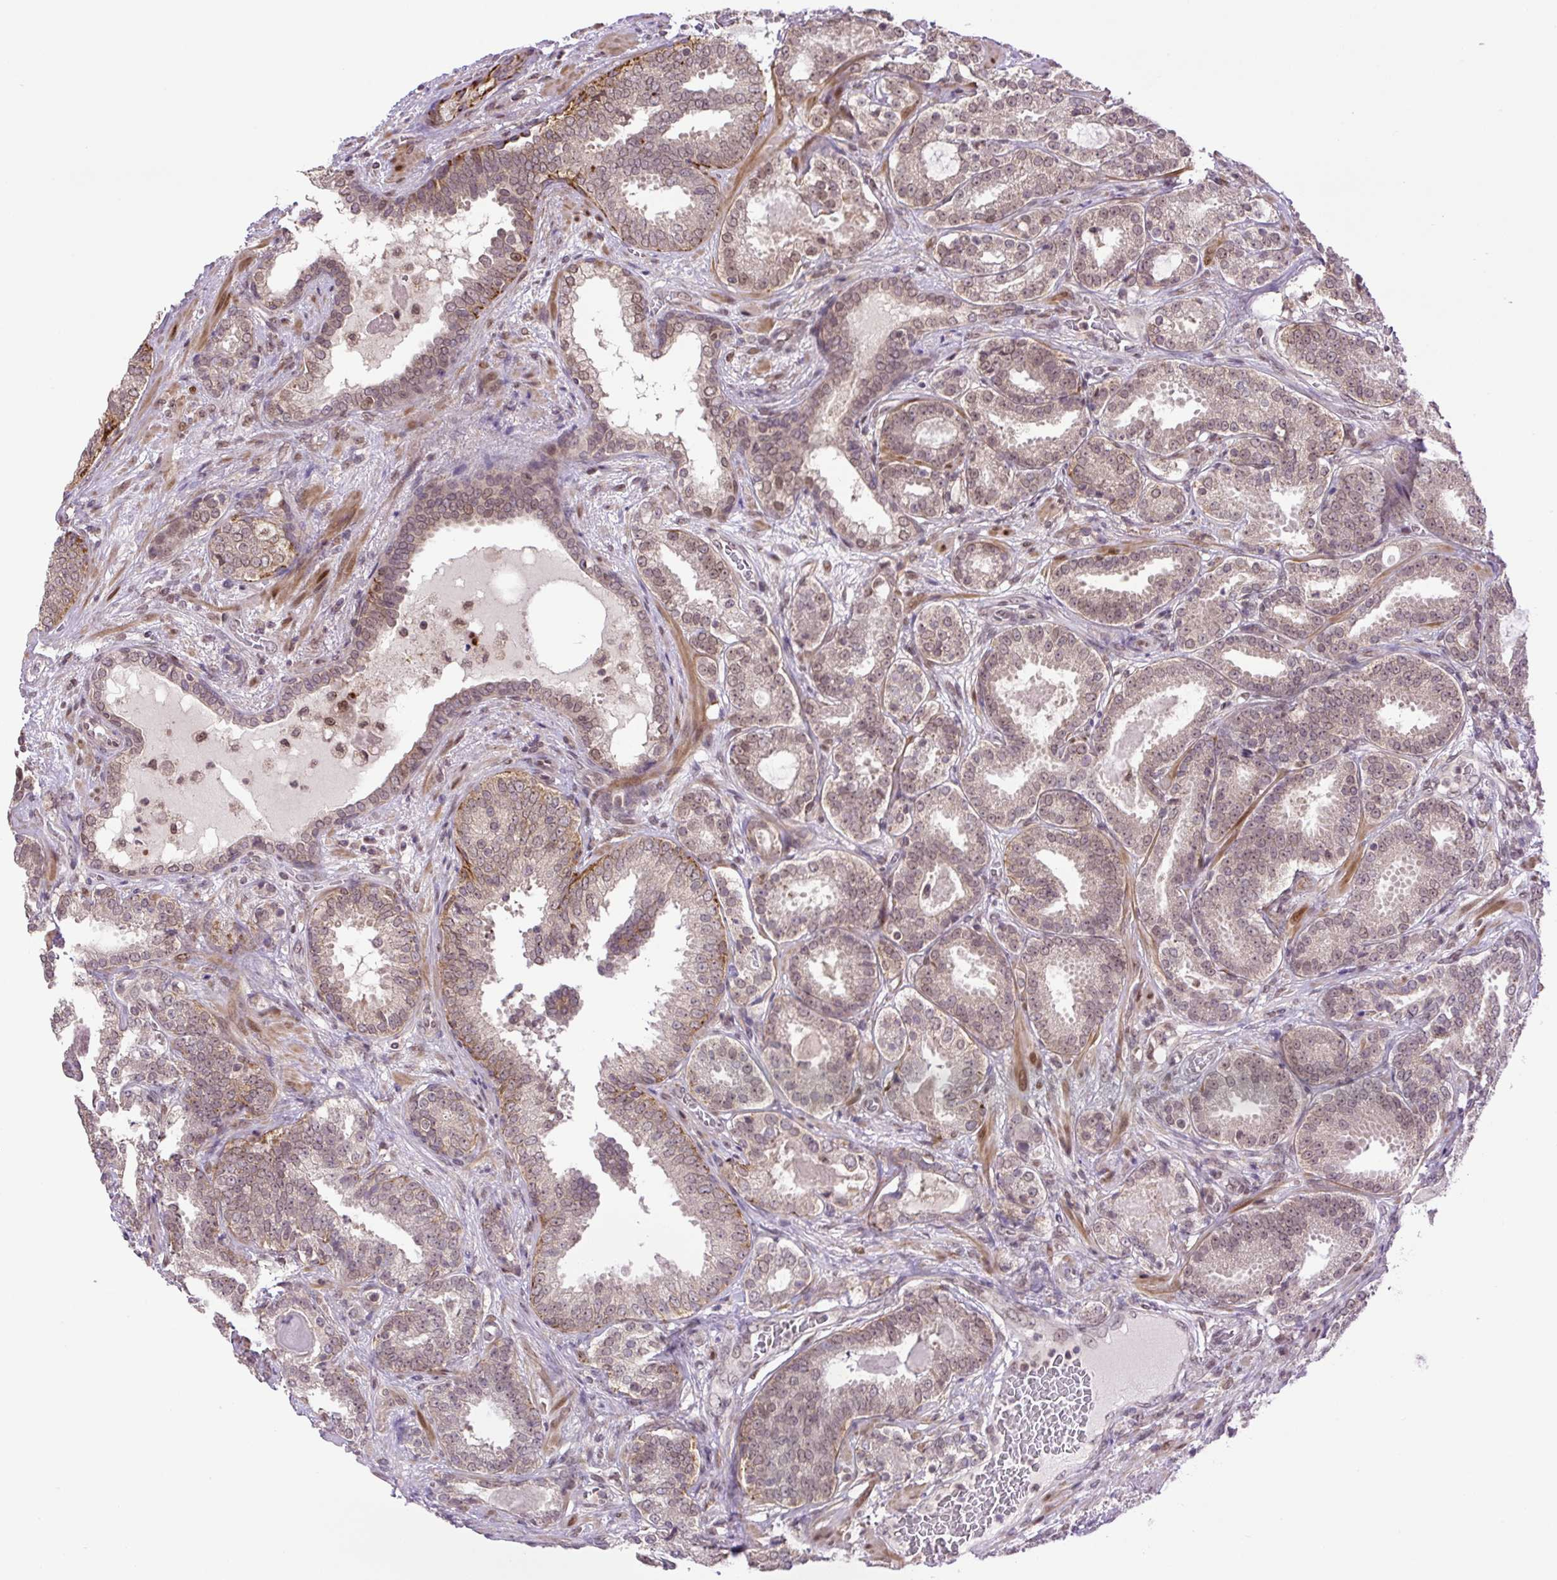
{"staining": {"intensity": "weak", "quantity": ">75%", "location": "nuclear"}, "tissue": "prostate cancer", "cell_type": "Tumor cells", "image_type": "cancer", "snomed": [{"axis": "morphology", "description": "Adenocarcinoma, High grade"}, {"axis": "topography", "description": "Prostate"}], "caption": "Immunohistochemistry of prostate adenocarcinoma (high-grade) reveals low levels of weak nuclear staining in approximately >75% of tumor cells.", "gene": "KPNA1", "patient": {"sex": "male", "age": 65}}